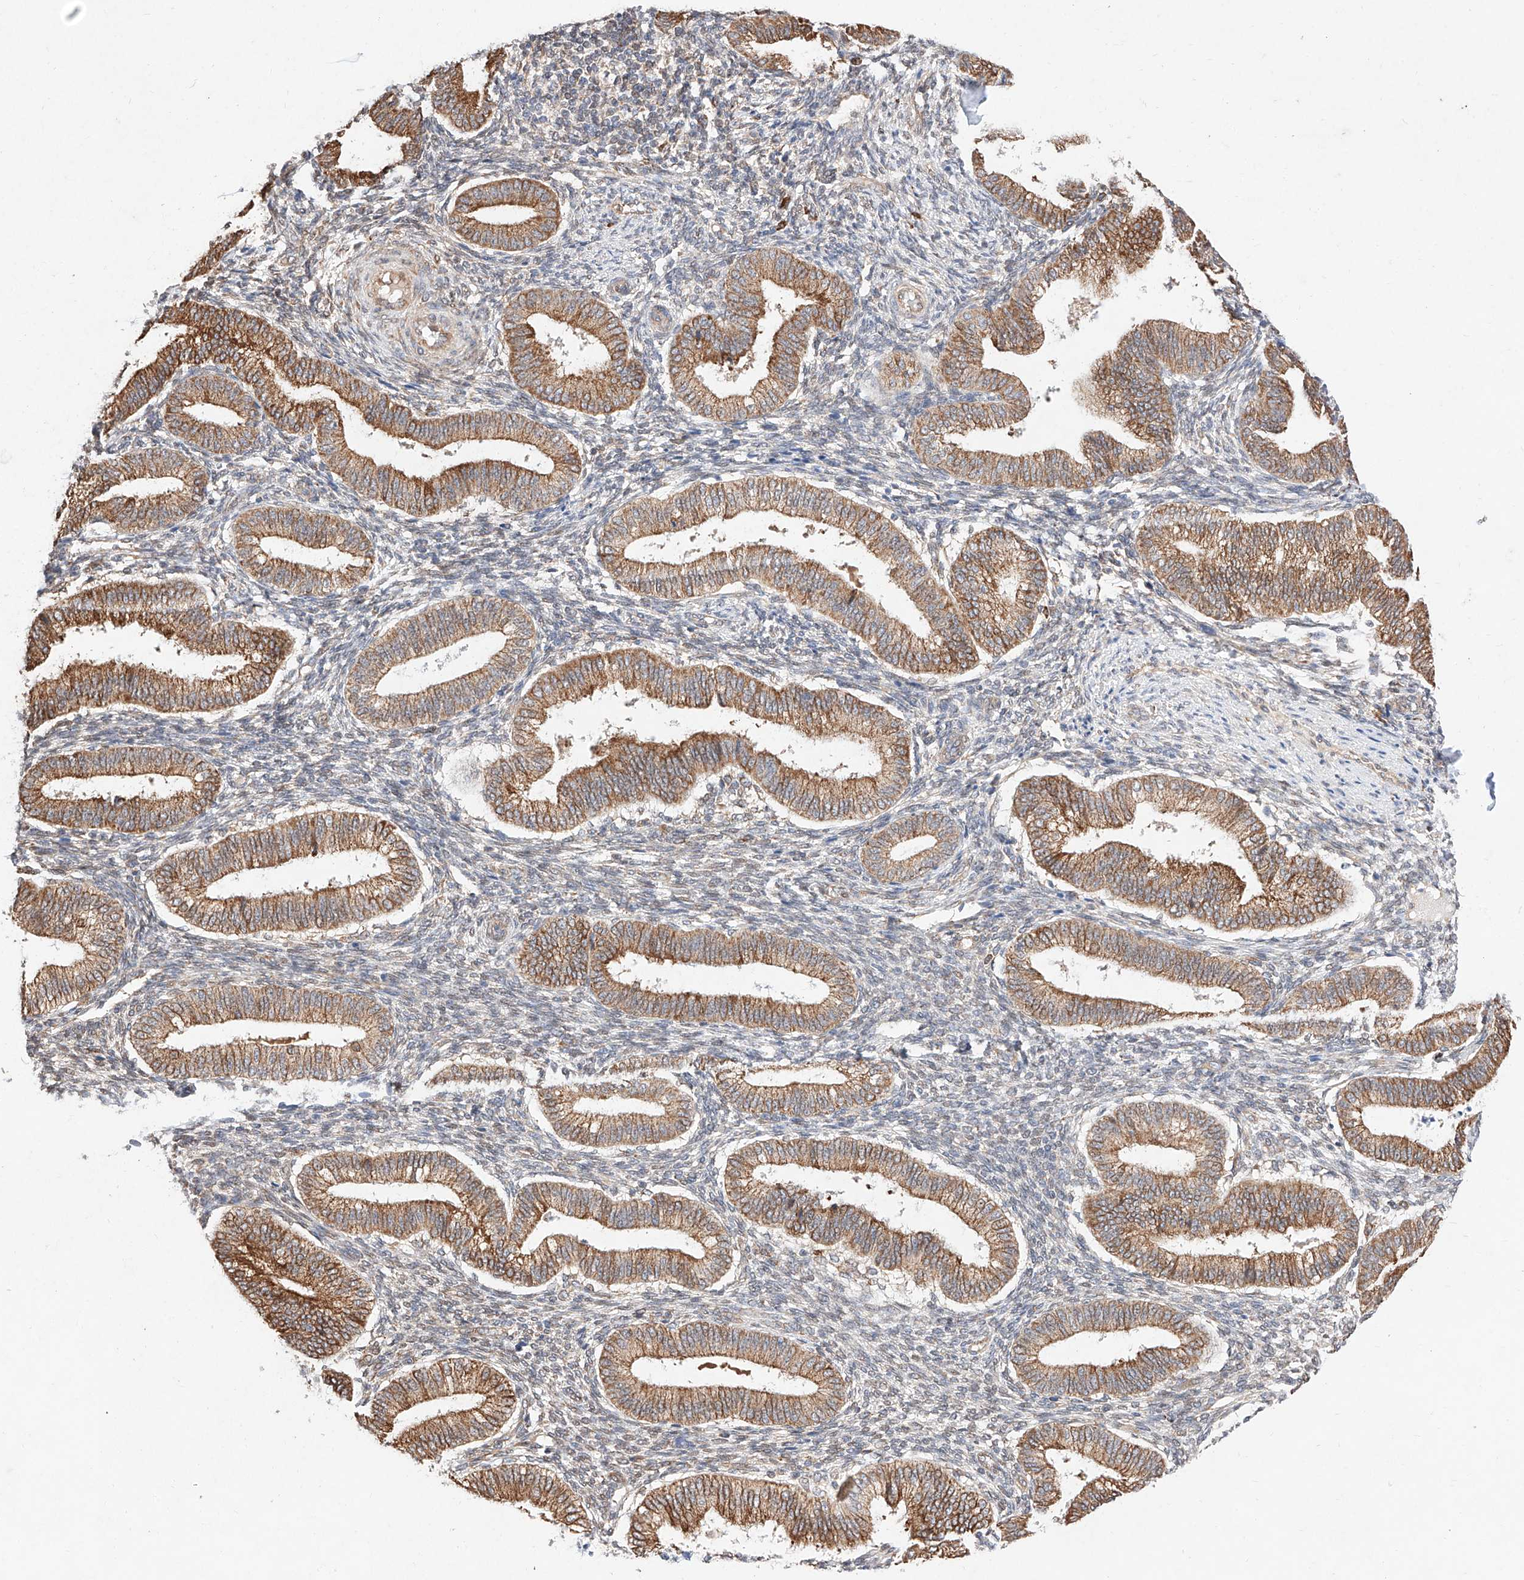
{"staining": {"intensity": "weak", "quantity": "<25%", "location": "cytoplasmic/membranous"}, "tissue": "endometrium", "cell_type": "Cells in endometrial stroma", "image_type": "normal", "snomed": [{"axis": "morphology", "description": "Normal tissue, NOS"}, {"axis": "topography", "description": "Endometrium"}], "caption": "Immunohistochemistry (IHC) image of unremarkable endometrium: human endometrium stained with DAB reveals no significant protein expression in cells in endometrial stroma.", "gene": "ATP9B", "patient": {"sex": "female", "age": 39}}